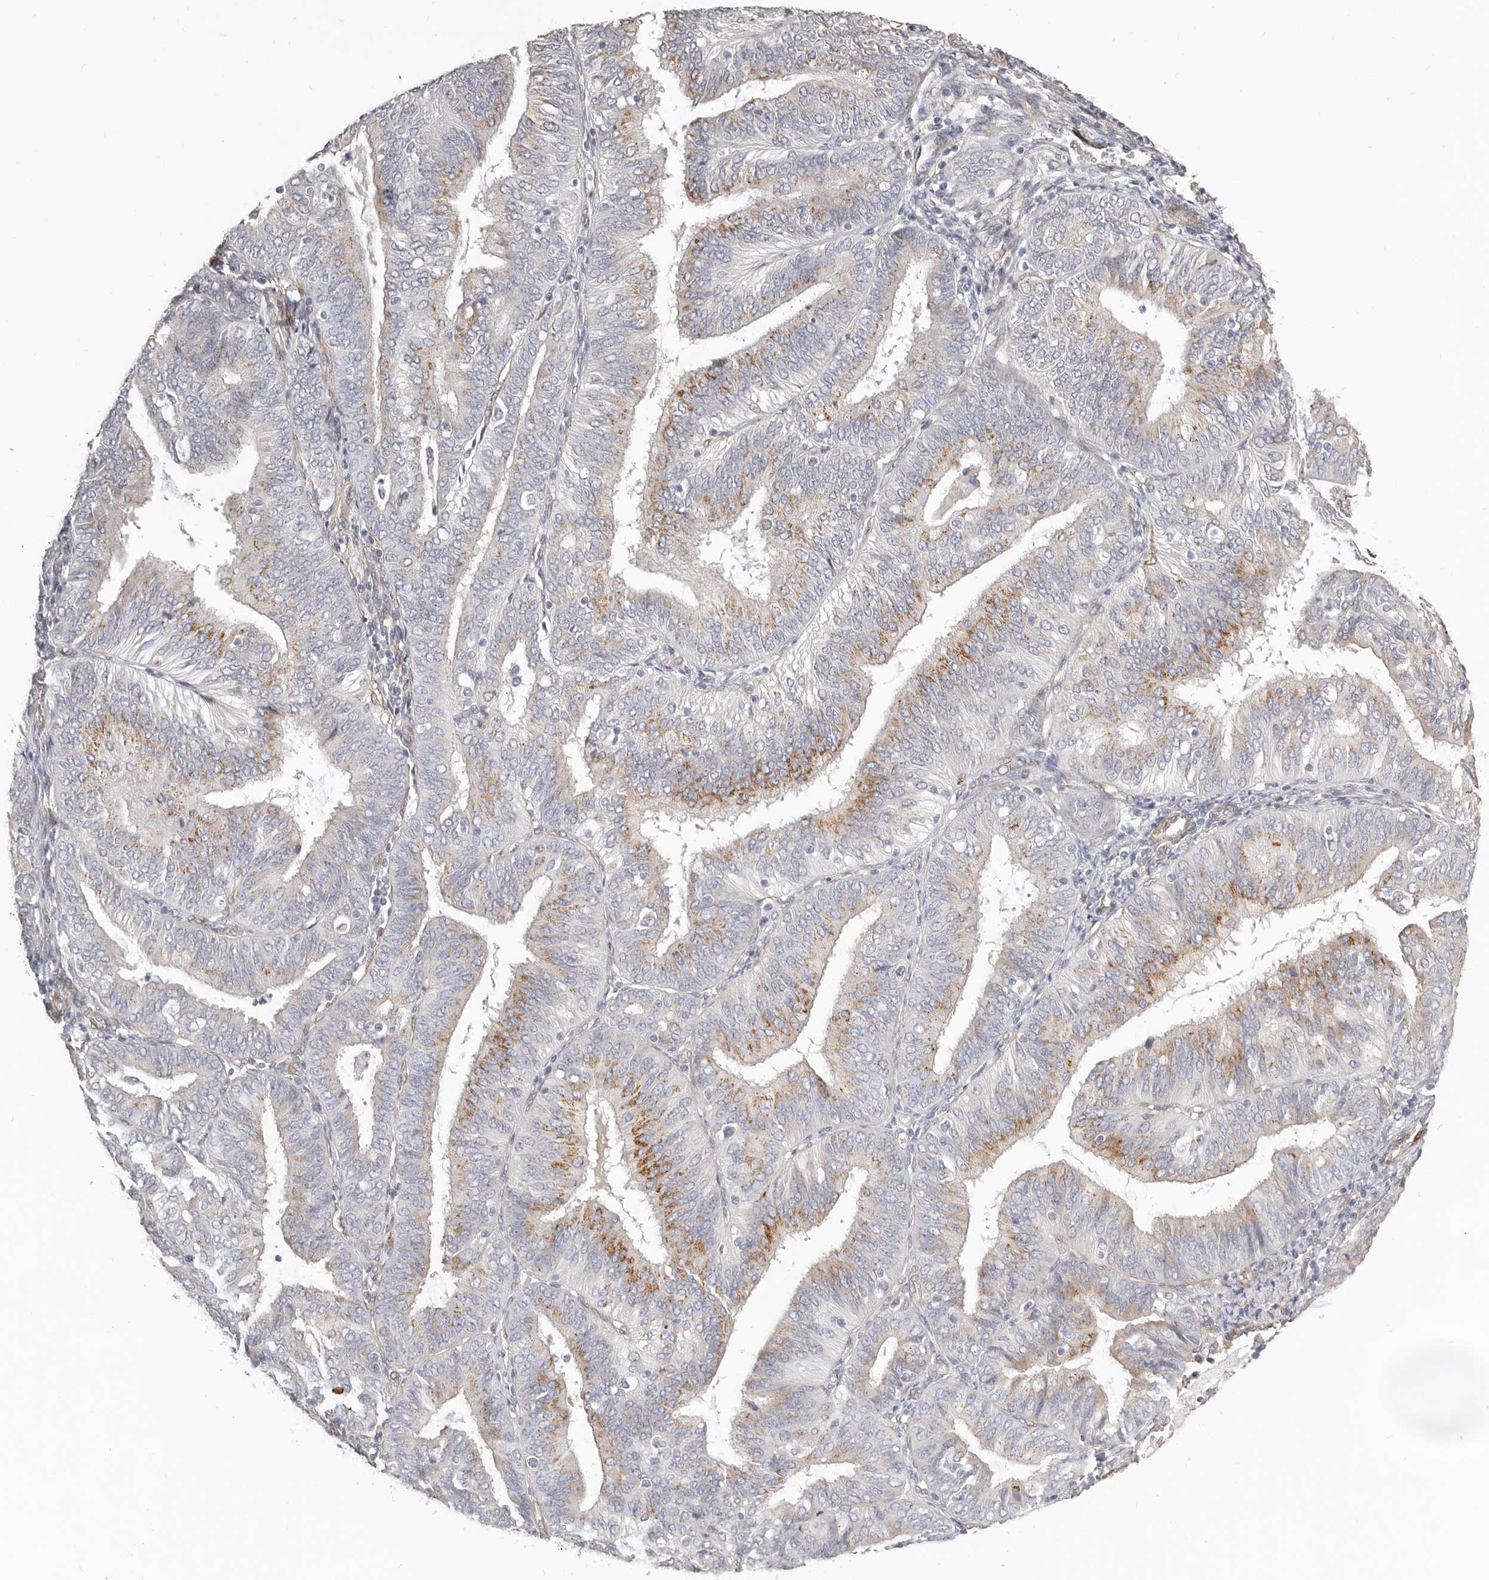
{"staining": {"intensity": "weak", "quantity": "25%-75%", "location": "cytoplasmic/membranous"}, "tissue": "endometrial cancer", "cell_type": "Tumor cells", "image_type": "cancer", "snomed": [{"axis": "morphology", "description": "Adenocarcinoma, NOS"}, {"axis": "topography", "description": "Endometrium"}], "caption": "Protein staining exhibits weak cytoplasmic/membranous expression in about 25%-75% of tumor cells in endometrial cancer.", "gene": "RABAC1", "patient": {"sex": "female", "age": 58}}